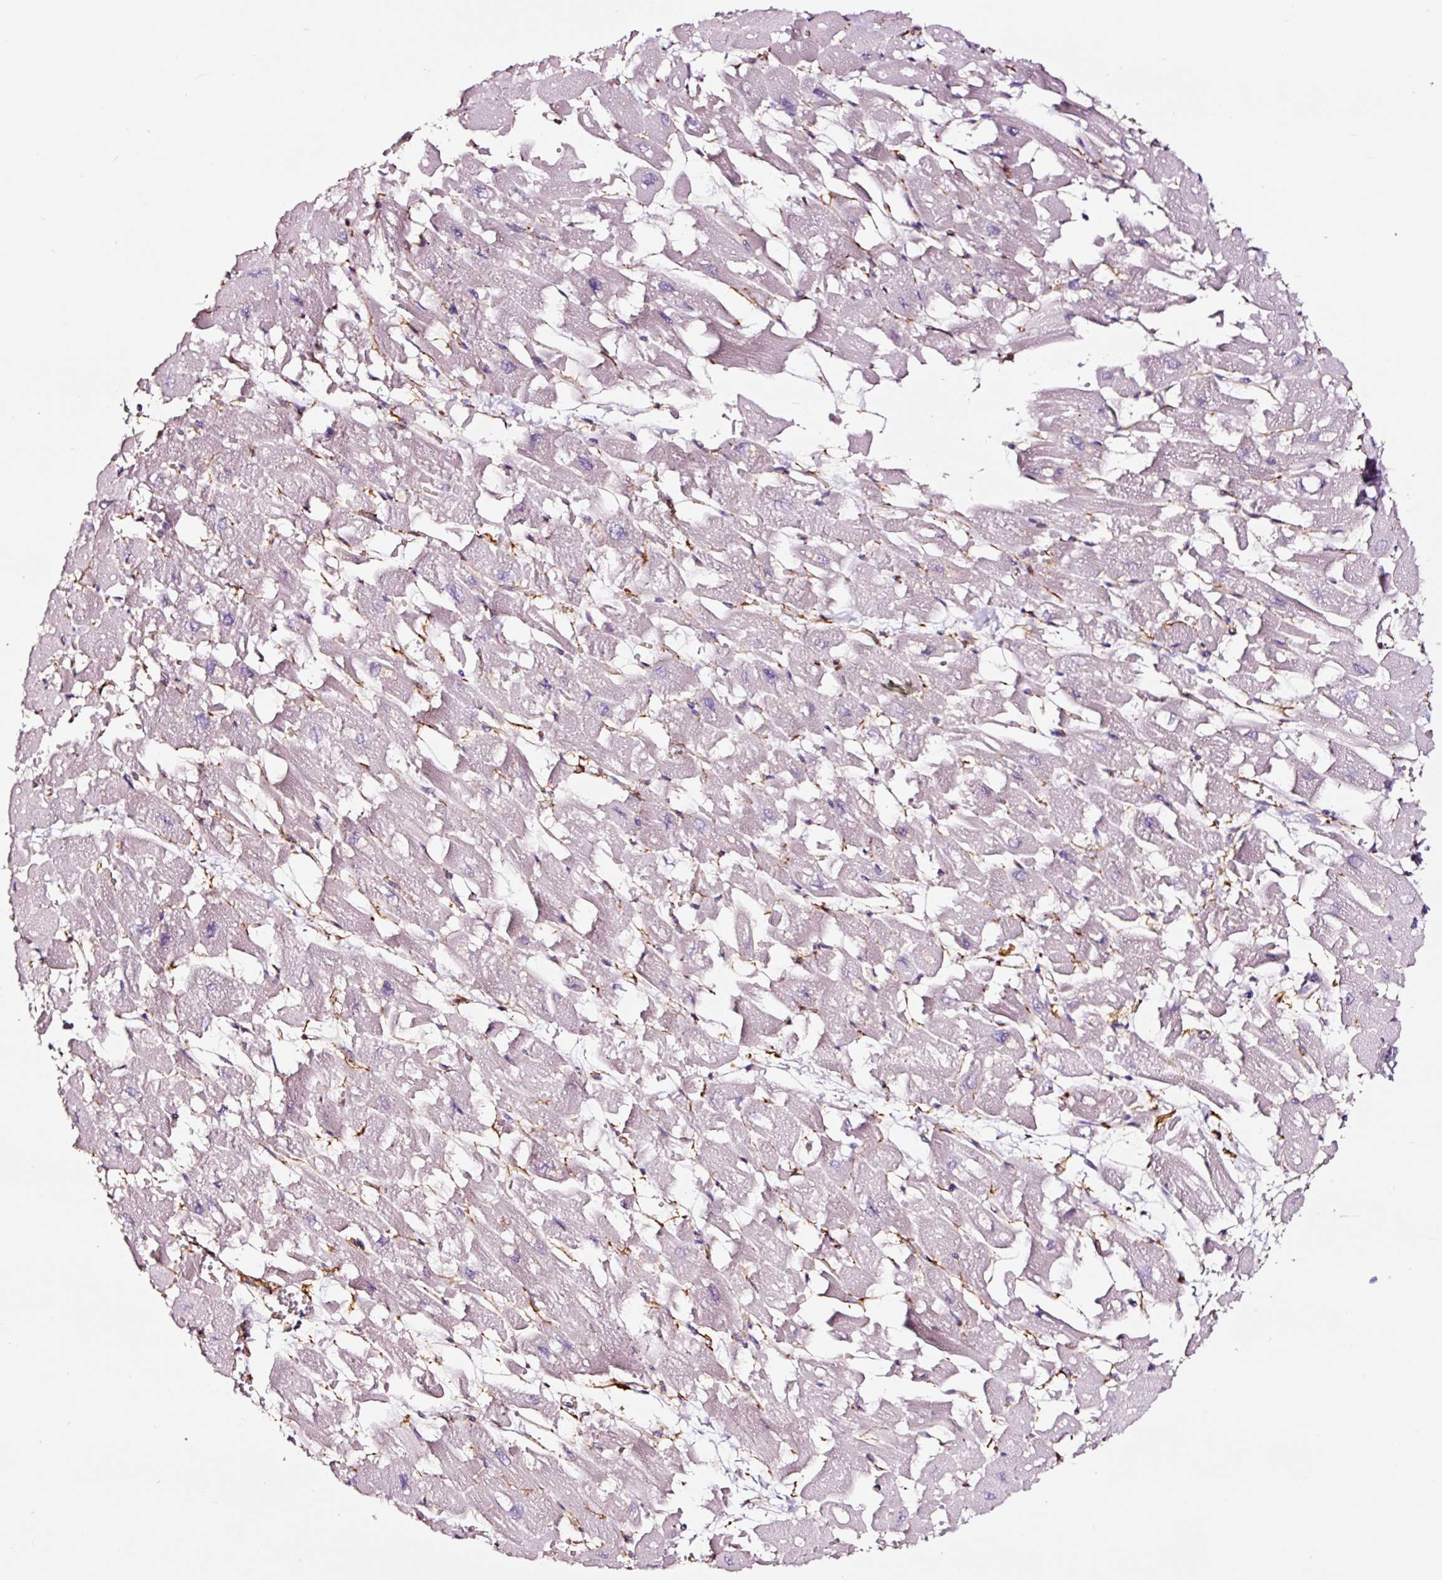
{"staining": {"intensity": "negative", "quantity": "none", "location": "none"}, "tissue": "heart muscle", "cell_type": "Cardiomyocytes", "image_type": "normal", "snomed": [{"axis": "morphology", "description": "Normal tissue, NOS"}, {"axis": "topography", "description": "Heart"}], "caption": "Immunohistochemistry photomicrograph of benign human heart muscle stained for a protein (brown), which exhibits no staining in cardiomyocytes. (Brightfield microscopy of DAB immunohistochemistry at high magnification).", "gene": "ADD3", "patient": {"sex": "male", "age": 54}}